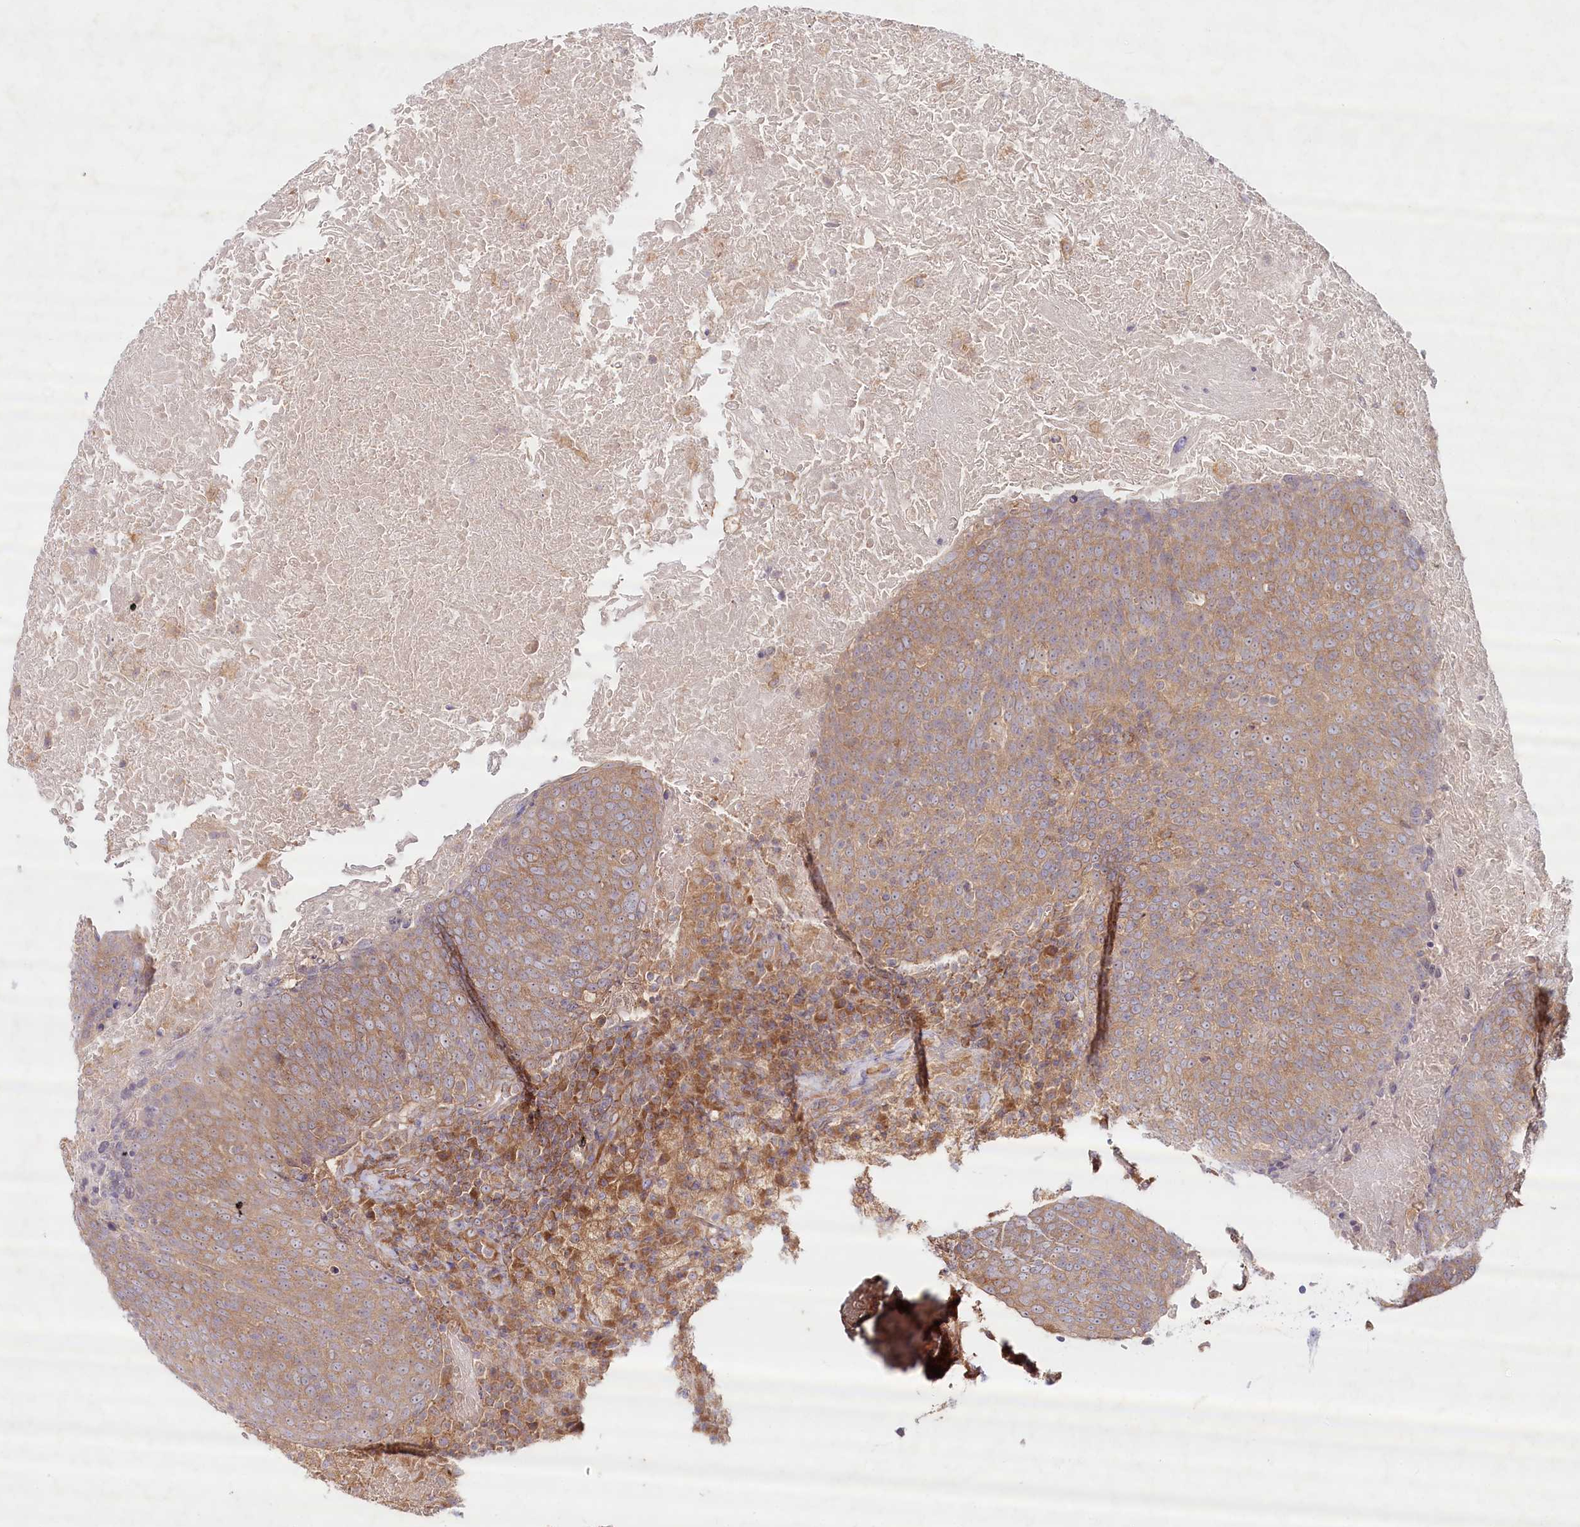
{"staining": {"intensity": "moderate", "quantity": ">75%", "location": "cytoplasmic/membranous"}, "tissue": "head and neck cancer", "cell_type": "Tumor cells", "image_type": "cancer", "snomed": [{"axis": "morphology", "description": "Squamous cell carcinoma, NOS"}, {"axis": "morphology", "description": "Squamous cell carcinoma, metastatic, NOS"}, {"axis": "topography", "description": "Lymph node"}, {"axis": "topography", "description": "Head-Neck"}], "caption": "Protein analysis of head and neck cancer (squamous cell carcinoma) tissue displays moderate cytoplasmic/membranous staining in about >75% of tumor cells. (Stains: DAB (3,3'-diaminobenzidine) in brown, nuclei in blue, Microscopy: brightfield microscopy at high magnification).", "gene": "TNIP1", "patient": {"sex": "male", "age": 62}}